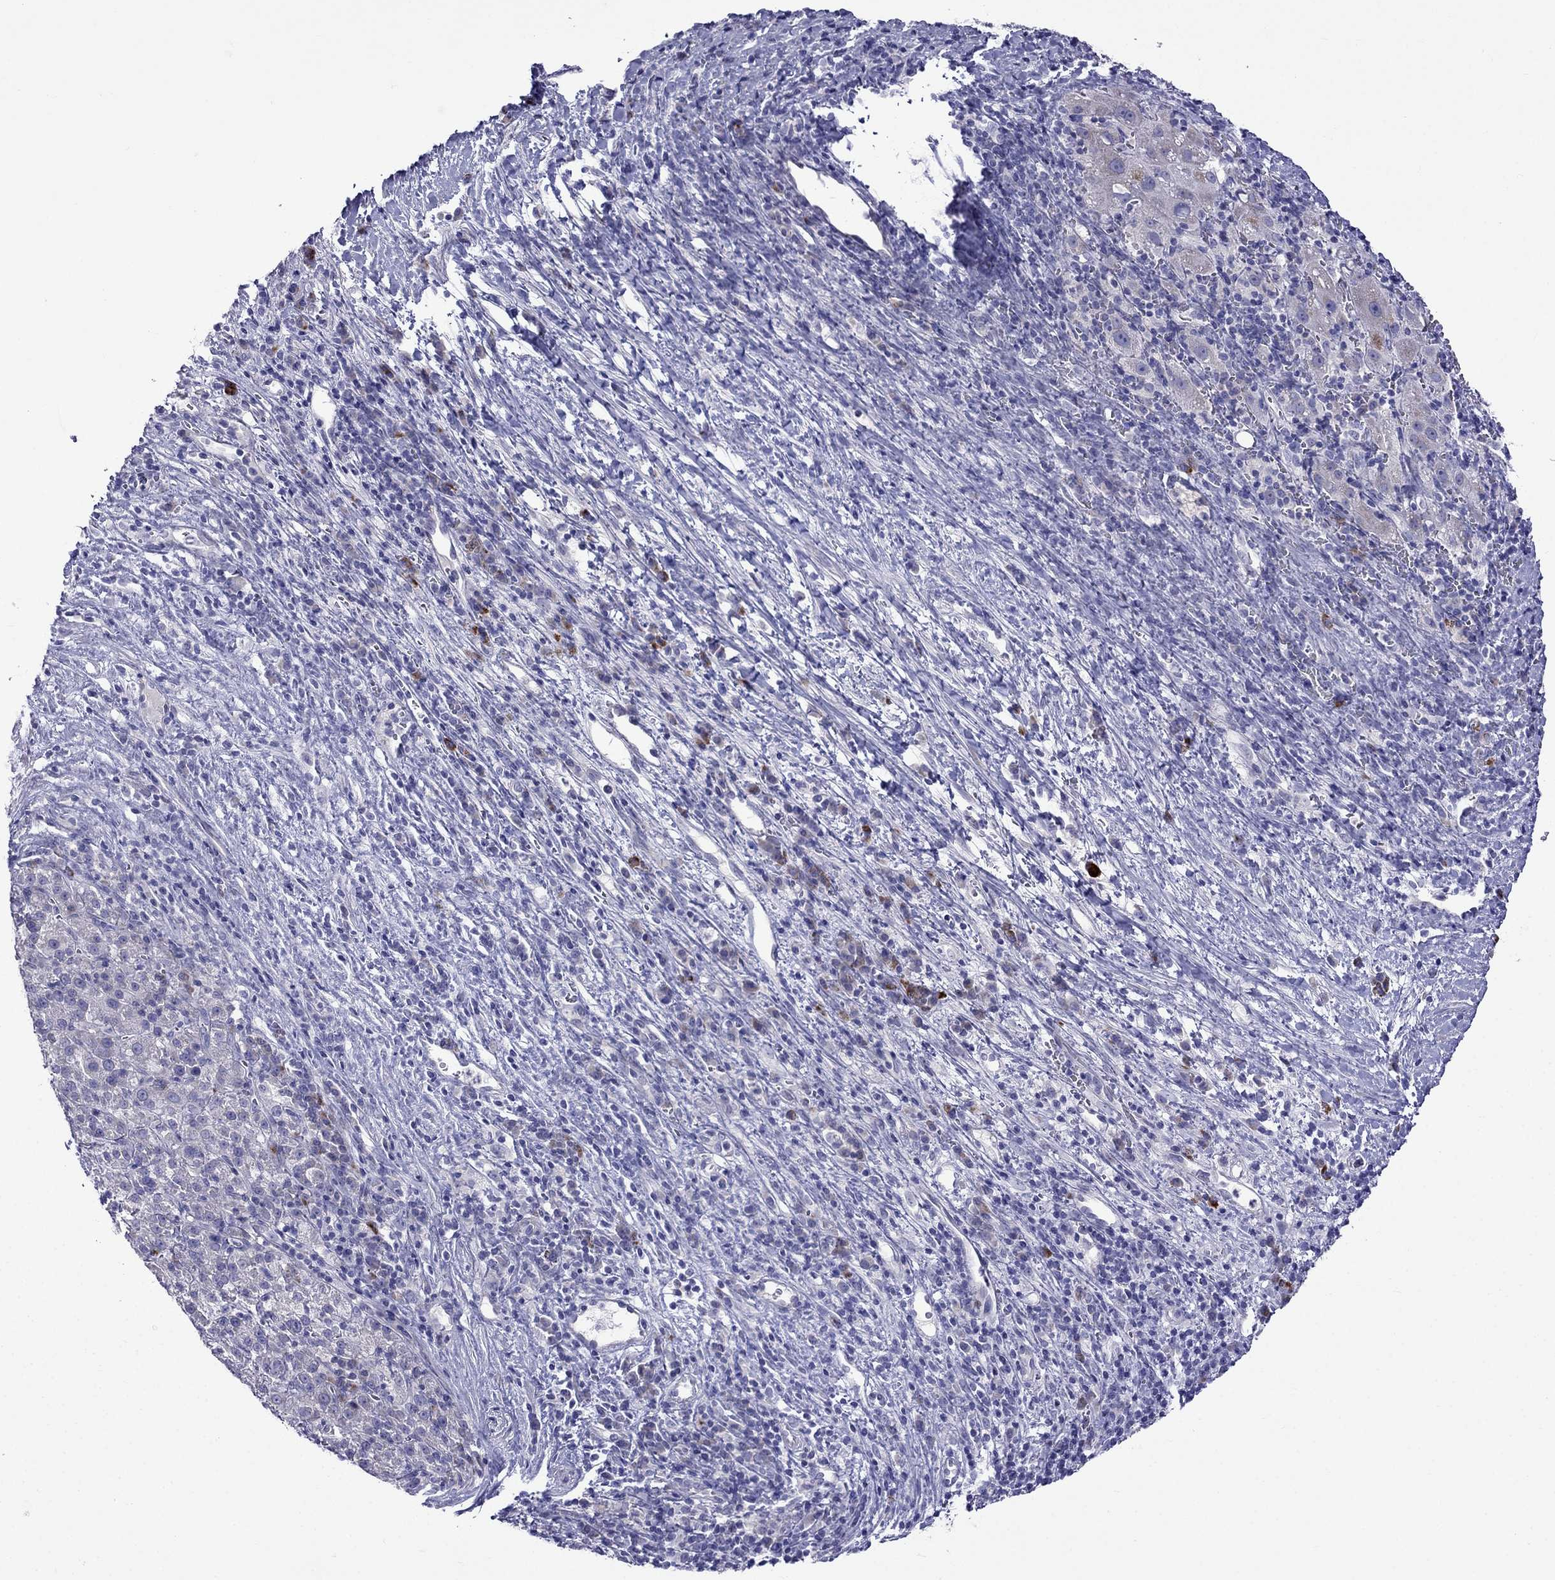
{"staining": {"intensity": "negative", "quantity": "none", "location": "none"}, "tissue": "liver cancer", "cell_type": "Tumor cells", "image_type": "cancer", "snomed": [{"axis": "morphology", "description": "Carcinoma, Hepatocellular, NOS"}, {"axis": "topography", "description": "Liver"}], "caption": "Tumor cells show no significant protein positivity in liver hepatocellular carcinoma. Nuclei are stained in blue.", "gene": "PATE1", "patient": {"sex": "female", "age": 60}}